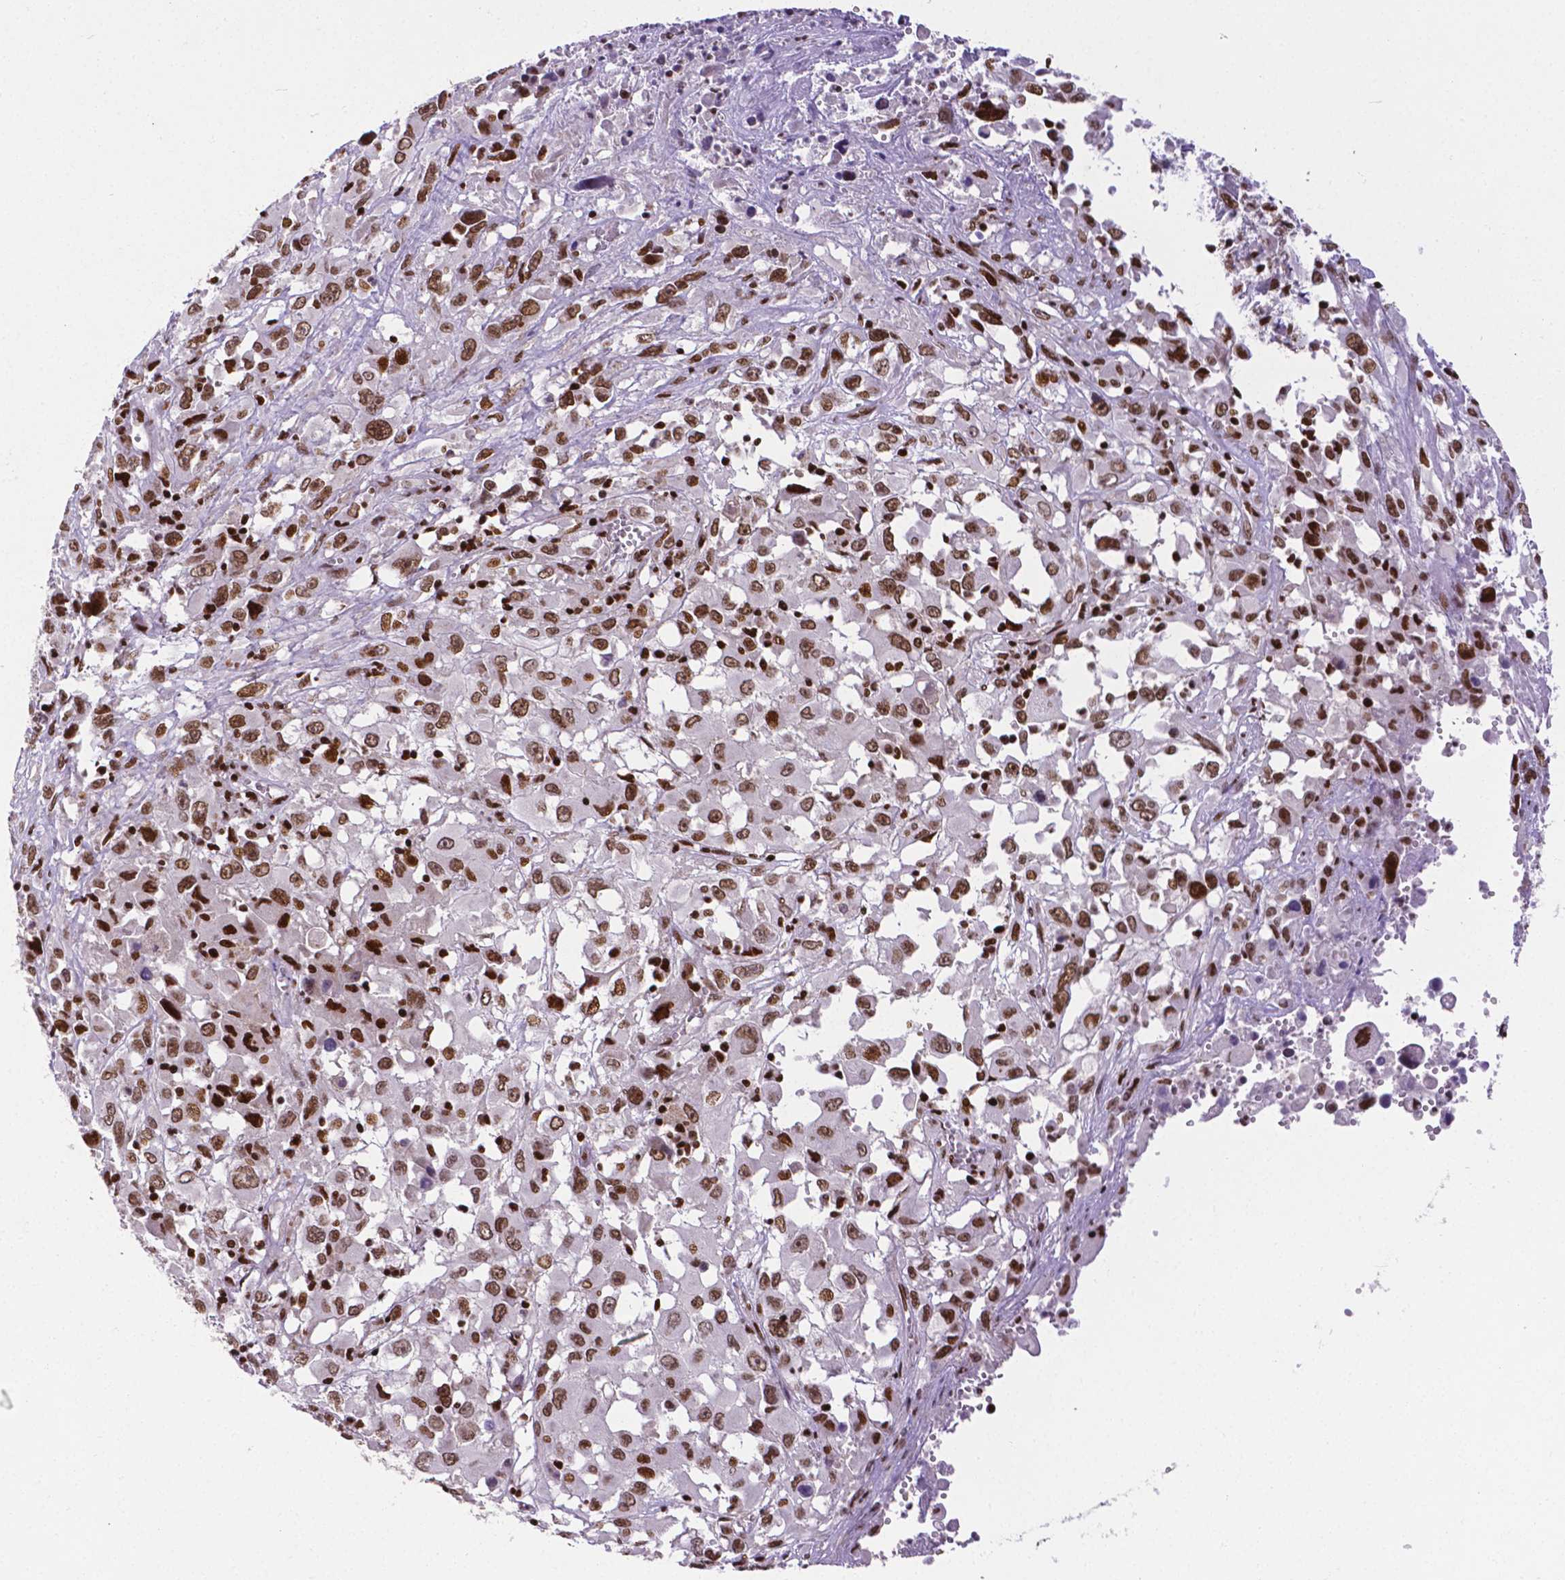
{"staining": {"intensity": "strong", "quantity": ">75%", "location": "nuclear"}, "tissue": "melanoma", "cell_type": "Tumor cells", "image_type": "cancer", "snomed": [{"axis": "morphology", "description": "Malignant melanoma, Metastatic site"}, {"axis": "topography", "description": "Soft tissue"}], "caption": "Immunohistochemistry of human malignant melanoma (metastatic site) exhibits high levels of strong nuclear positivity in approximately >75% of tumor cells.", "gene": "CTCF", "patient": {"sex": "male", "age": 50}}